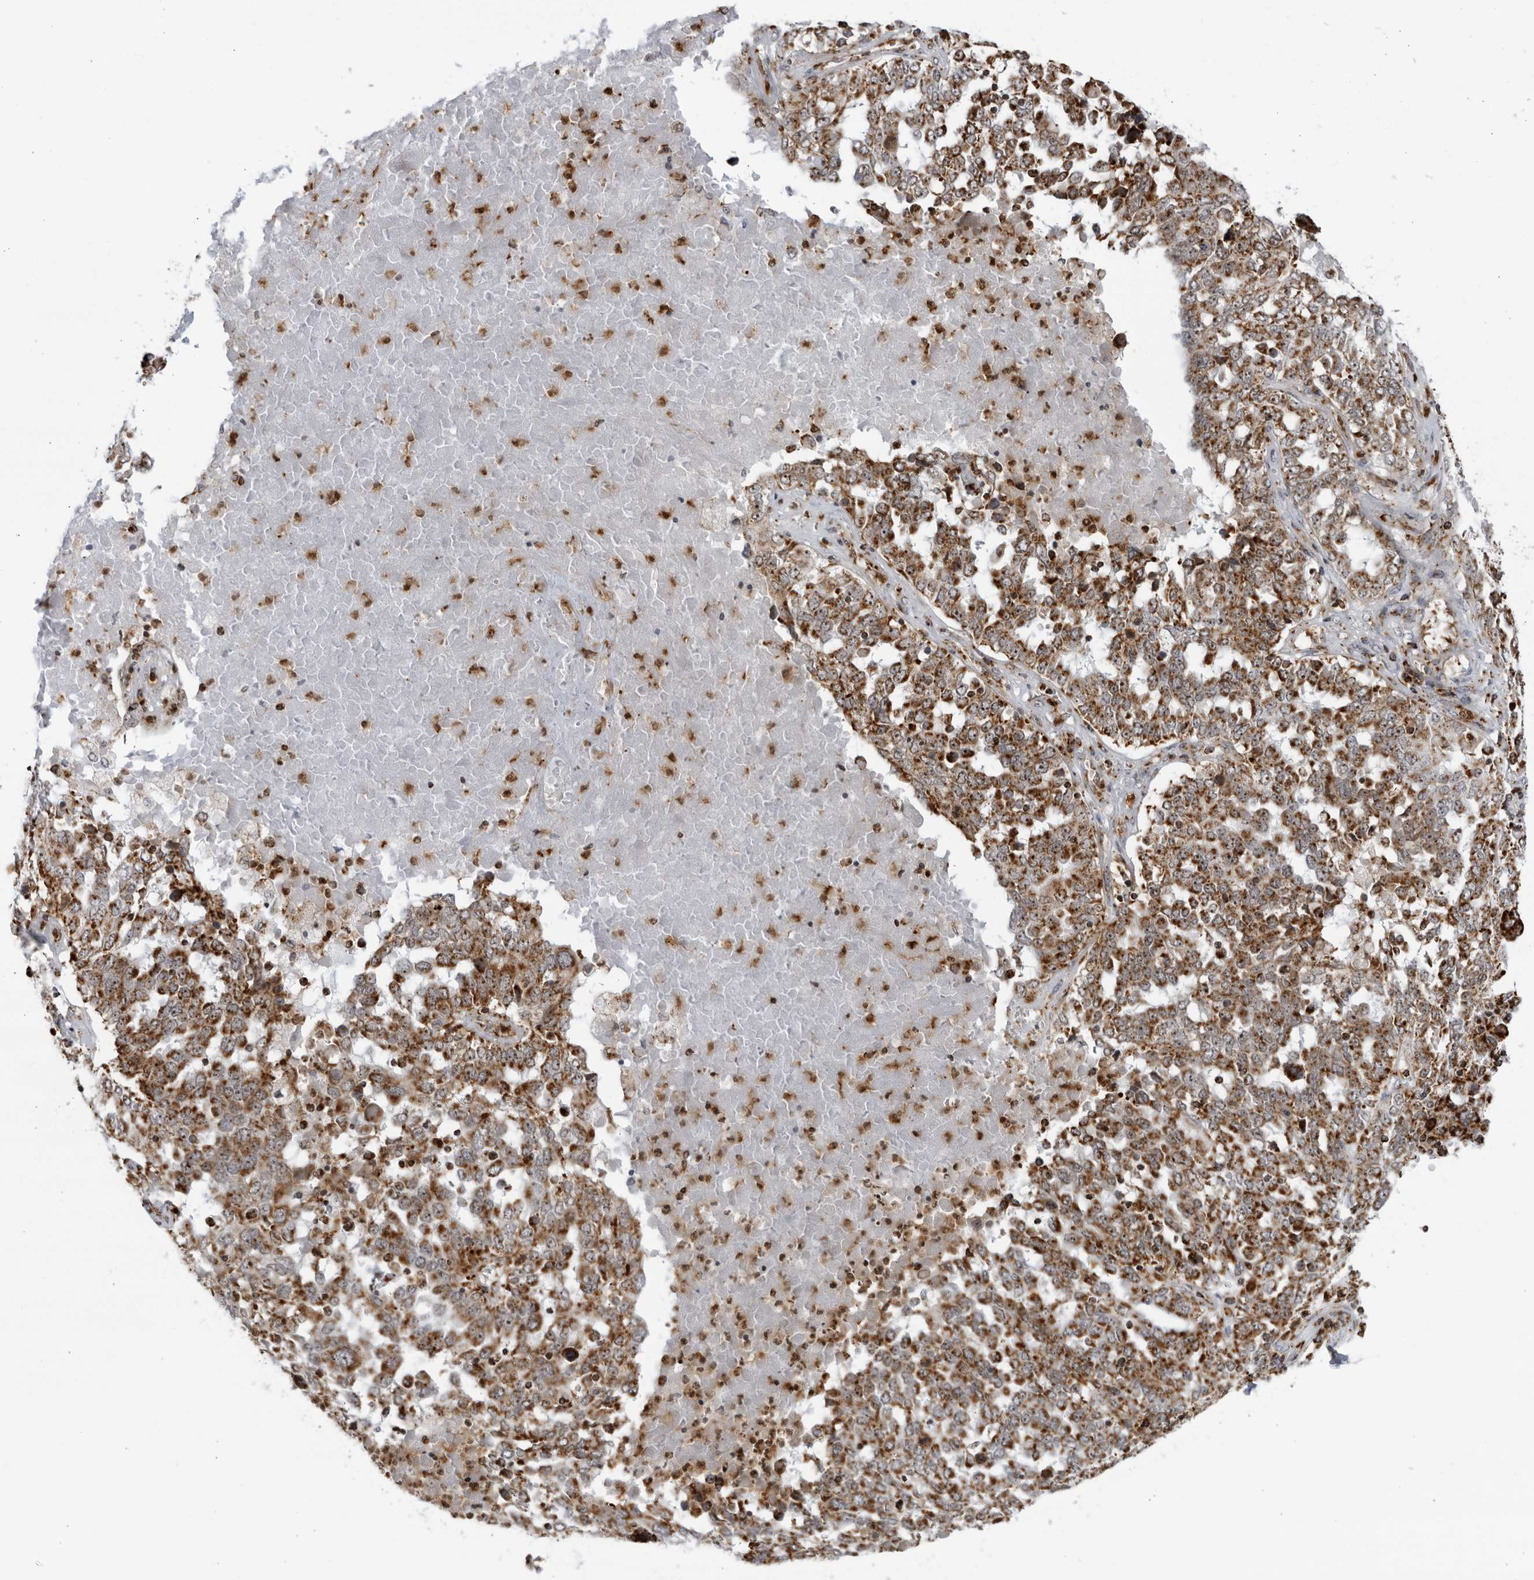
{"staining": {"intensity": "strong", "quantity": ">75%", "location": "cytoplasmic/membranous,nuclear"}, "tissue": "ovarian cancer", "cell_type": "Tumor cells", "image_type": "cancer", "snomed": [{"axis": "morphology", "description": "Carcinoma, endometroid"}, {"axis": "topography", "description": "Ovary"}], "caption": "Protein staining of endometroid carcinoma (ovarian) tissue reveals strong cytoplasmic/membranous and nuclear expression in about >75% of tumor cells.", "gene": "RBM34", "patient": {"sex": "female", "age": 62}}